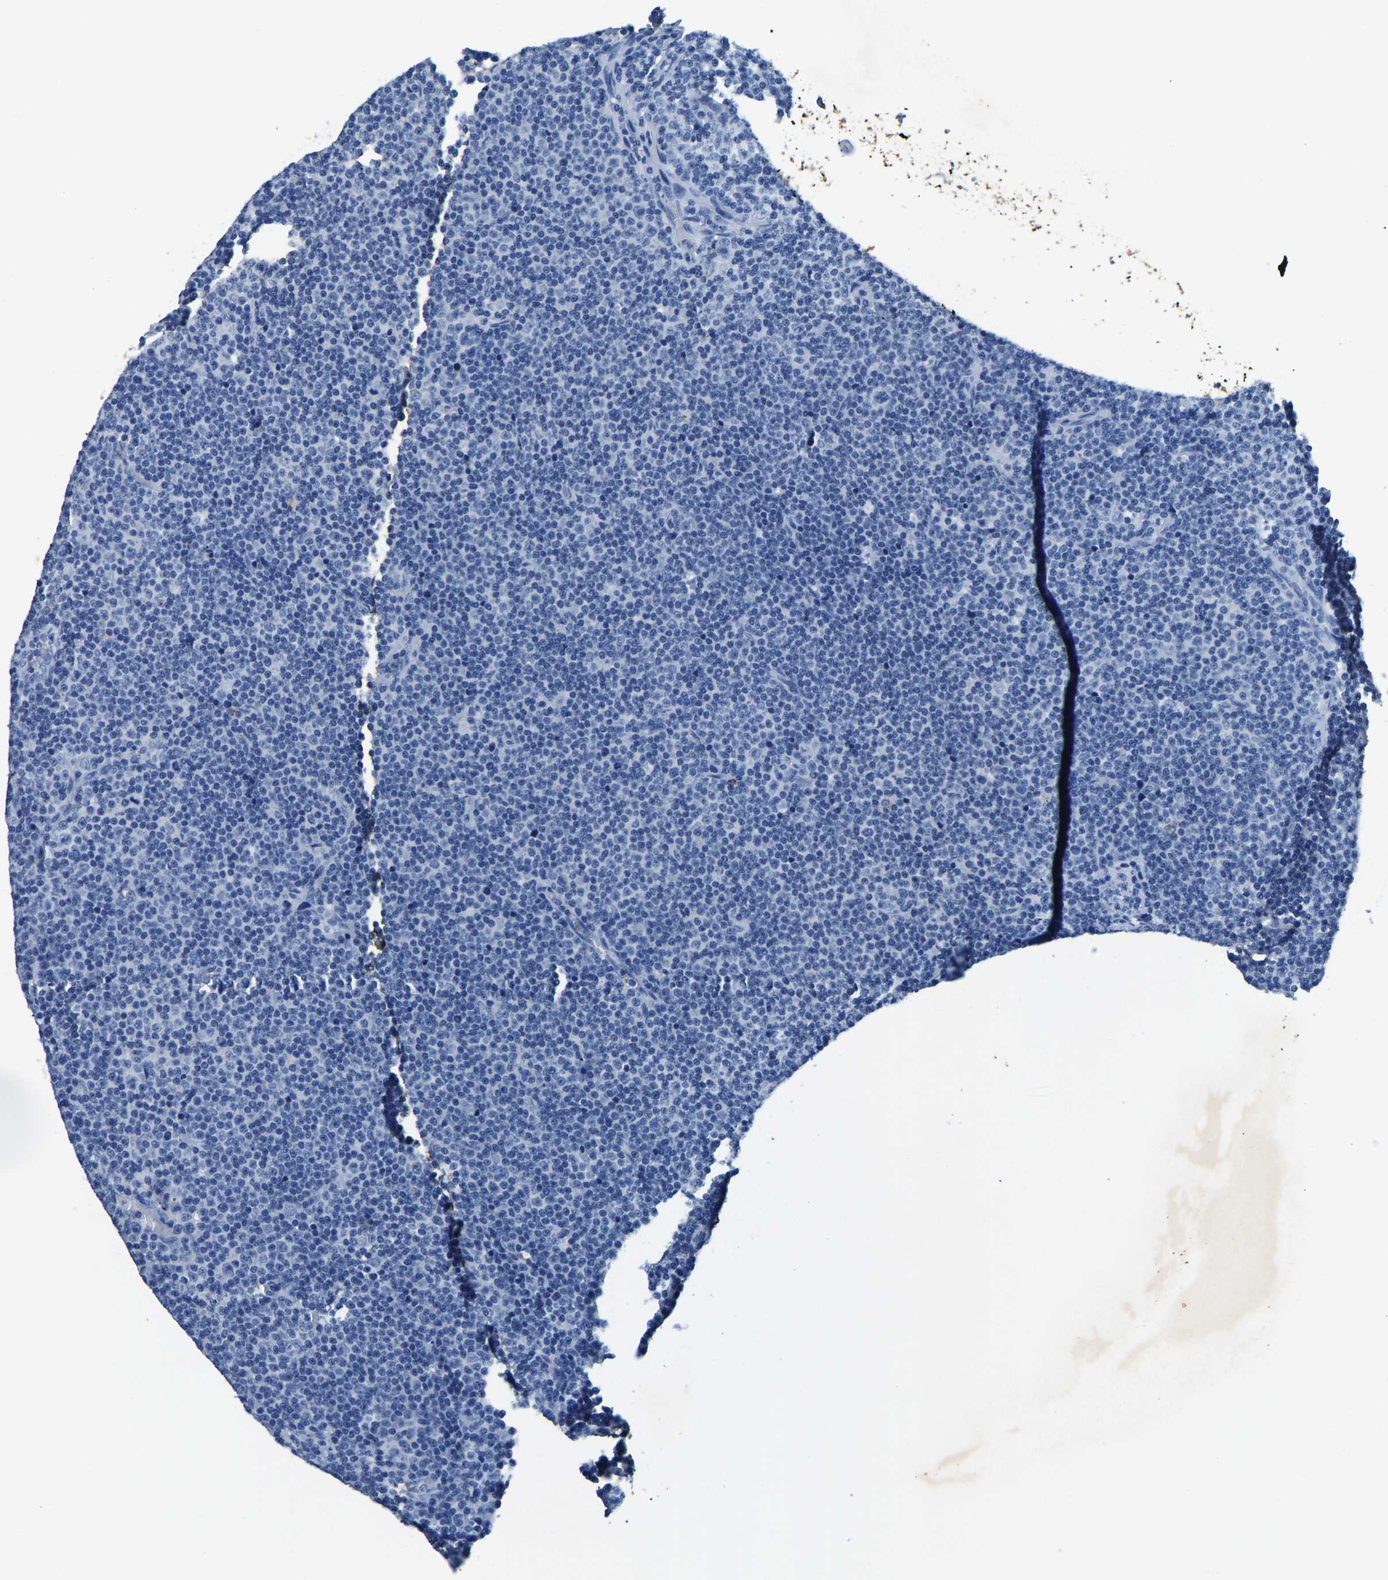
{"staining": {"intensity": "negative", "quantity": "none", "location": "none"}, "tissue": "lymphoma", "cell_type": "Tumor cells", "image_type": "cancer", "snomed": [{"axis": "morphology", "description": "Malignant lymphoma, non-Hodgkin's type, Low grade"}, {"axis": "topography", "description": "Lymph node"}], "caption": "DAB immunohistochemical staining of human lymphoma demonstrates no significant staining in tumor cells.", "gene": "UBN2", "patient": {"sex": "female", "age": 67}}